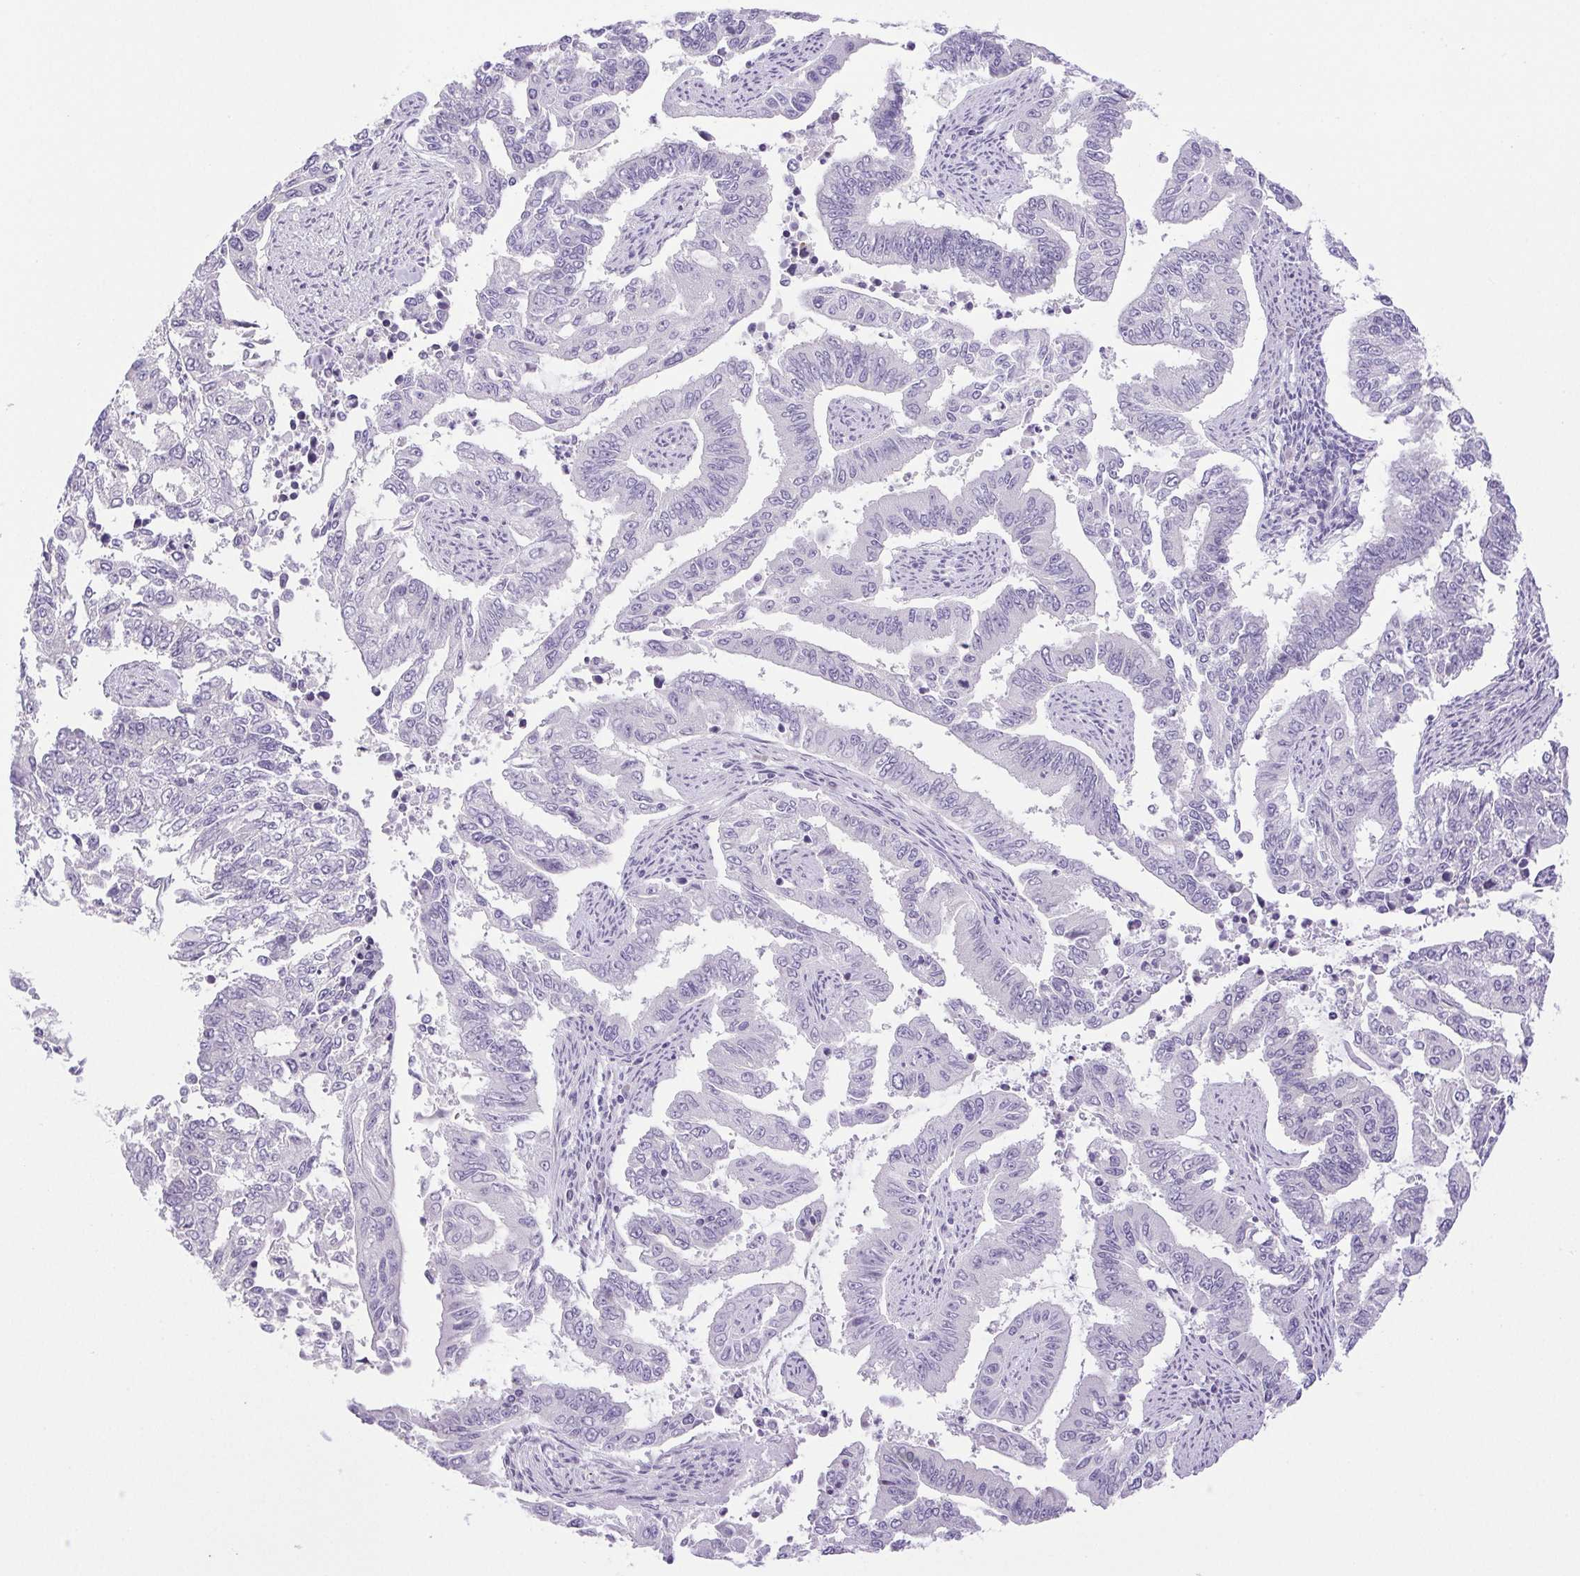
{"staining": {"intensity": "negative", "quantity": "none", "location": "none"}, "tissue": "endometrial cancer", "cell_type": "Tumor cells", "image_type": "cancer", "snomed": [{"axis": "morphology", "description": "Adenocarcinoma, NOS"}, {"axis": "topography", "description": "Uterus"}], "caption": "This is an immunohistochemistry (IHC) histopathology image of human endometrial adenocarcinoma. There is no expression in tumor cells.", "gene": "PAPPA2", "patient": {"sex": "female", "age": 59}}